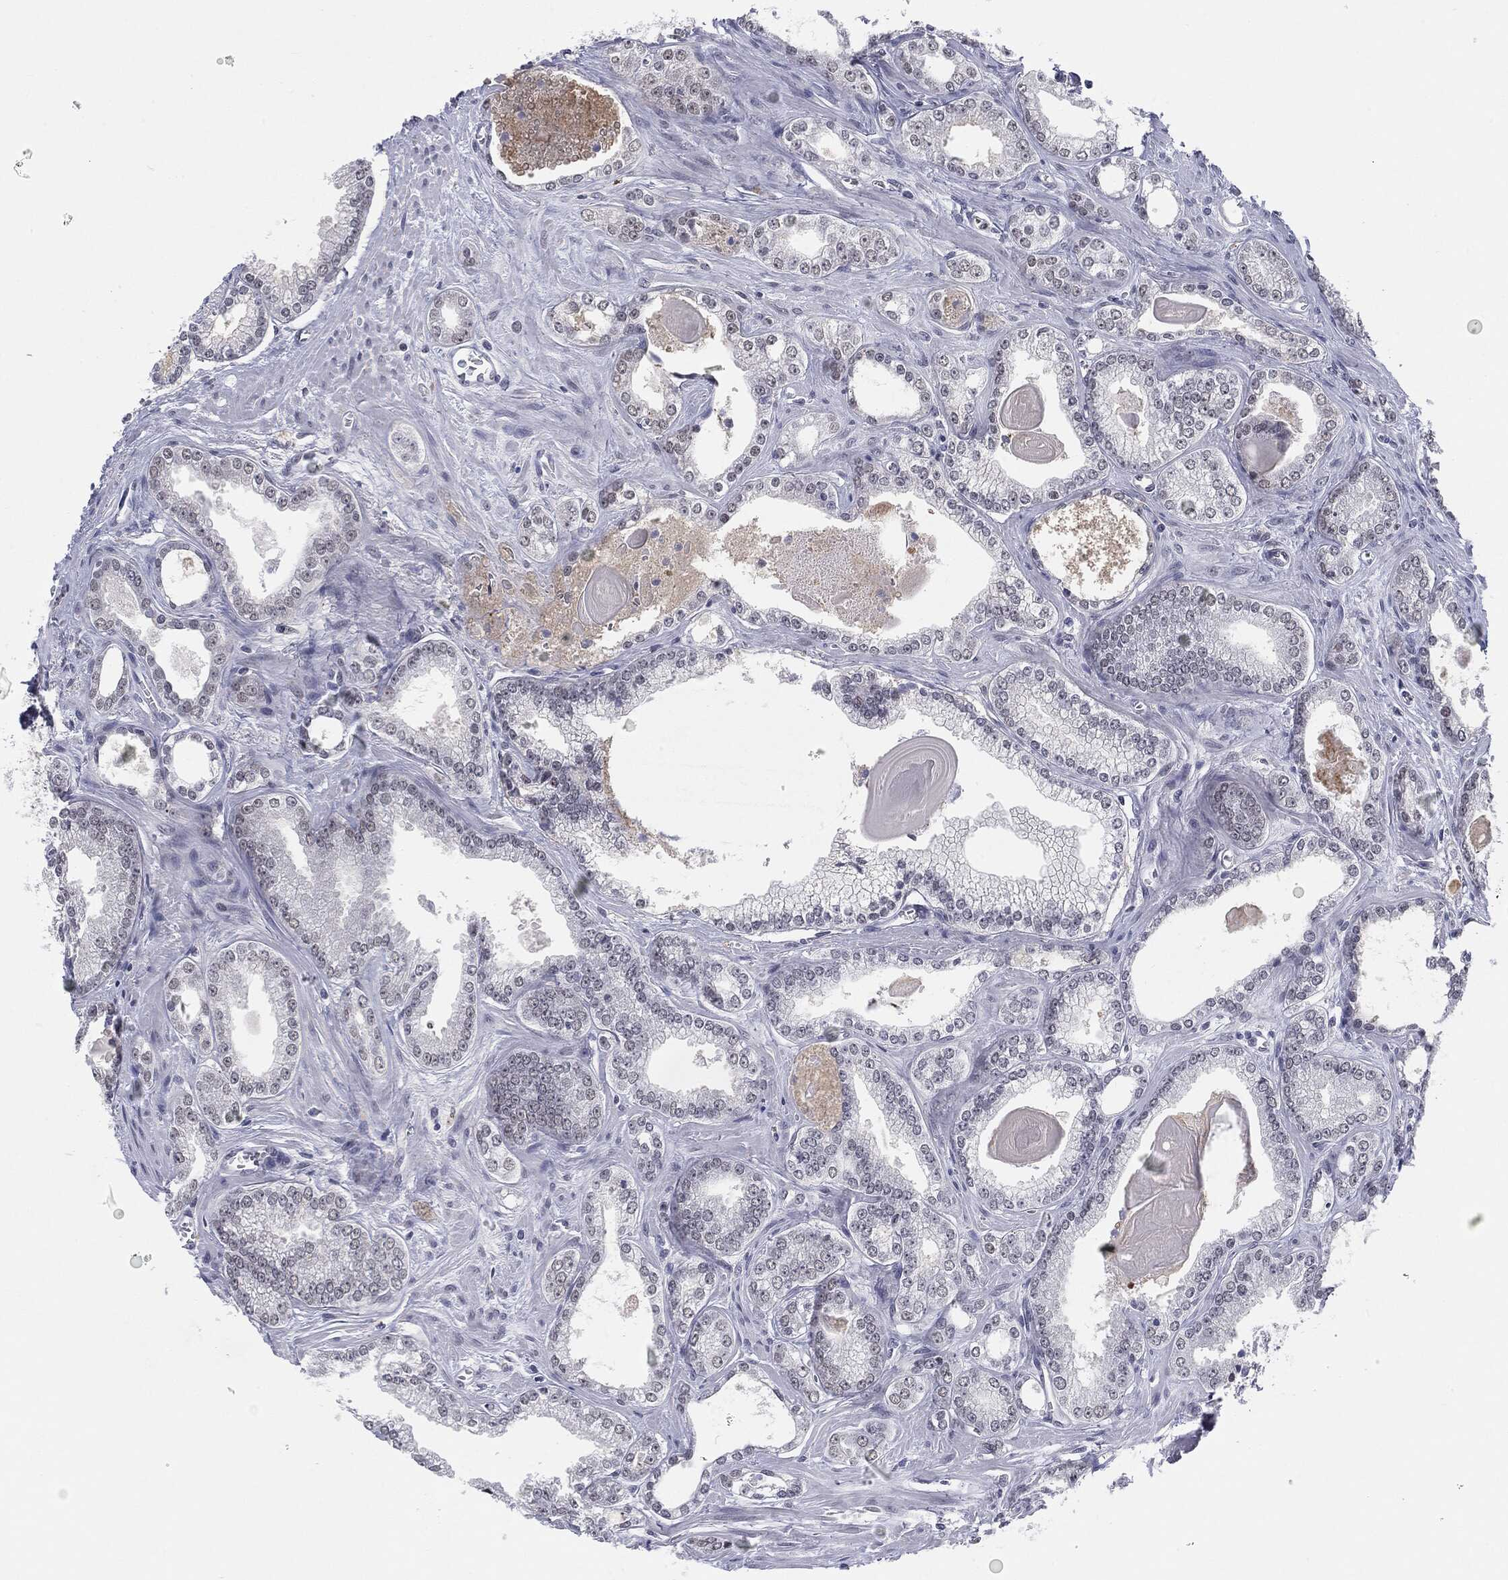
{"staining": {"intensity": "negative", "quantity": "none", "location": "none"}, "tissue": "prostate cancer", "cell_type": "Tumor cells", "image_type": "cancer", "snomed": [{"axis": "morphology", "description": "Adenocarcinoma, Medium grade"}, {"axis": "topography", "description": "Prostate"}], "caption": "DAB immunohistochemical staining of human prostate cancer shows no significant staining in tumor cells. (DAB (3,3'-diaminobenzidine) IHC visualized using brightfield microscopy, high magnification).", "gene": "SLC5A5", "patient": {"sex": "male", "age": 71}}